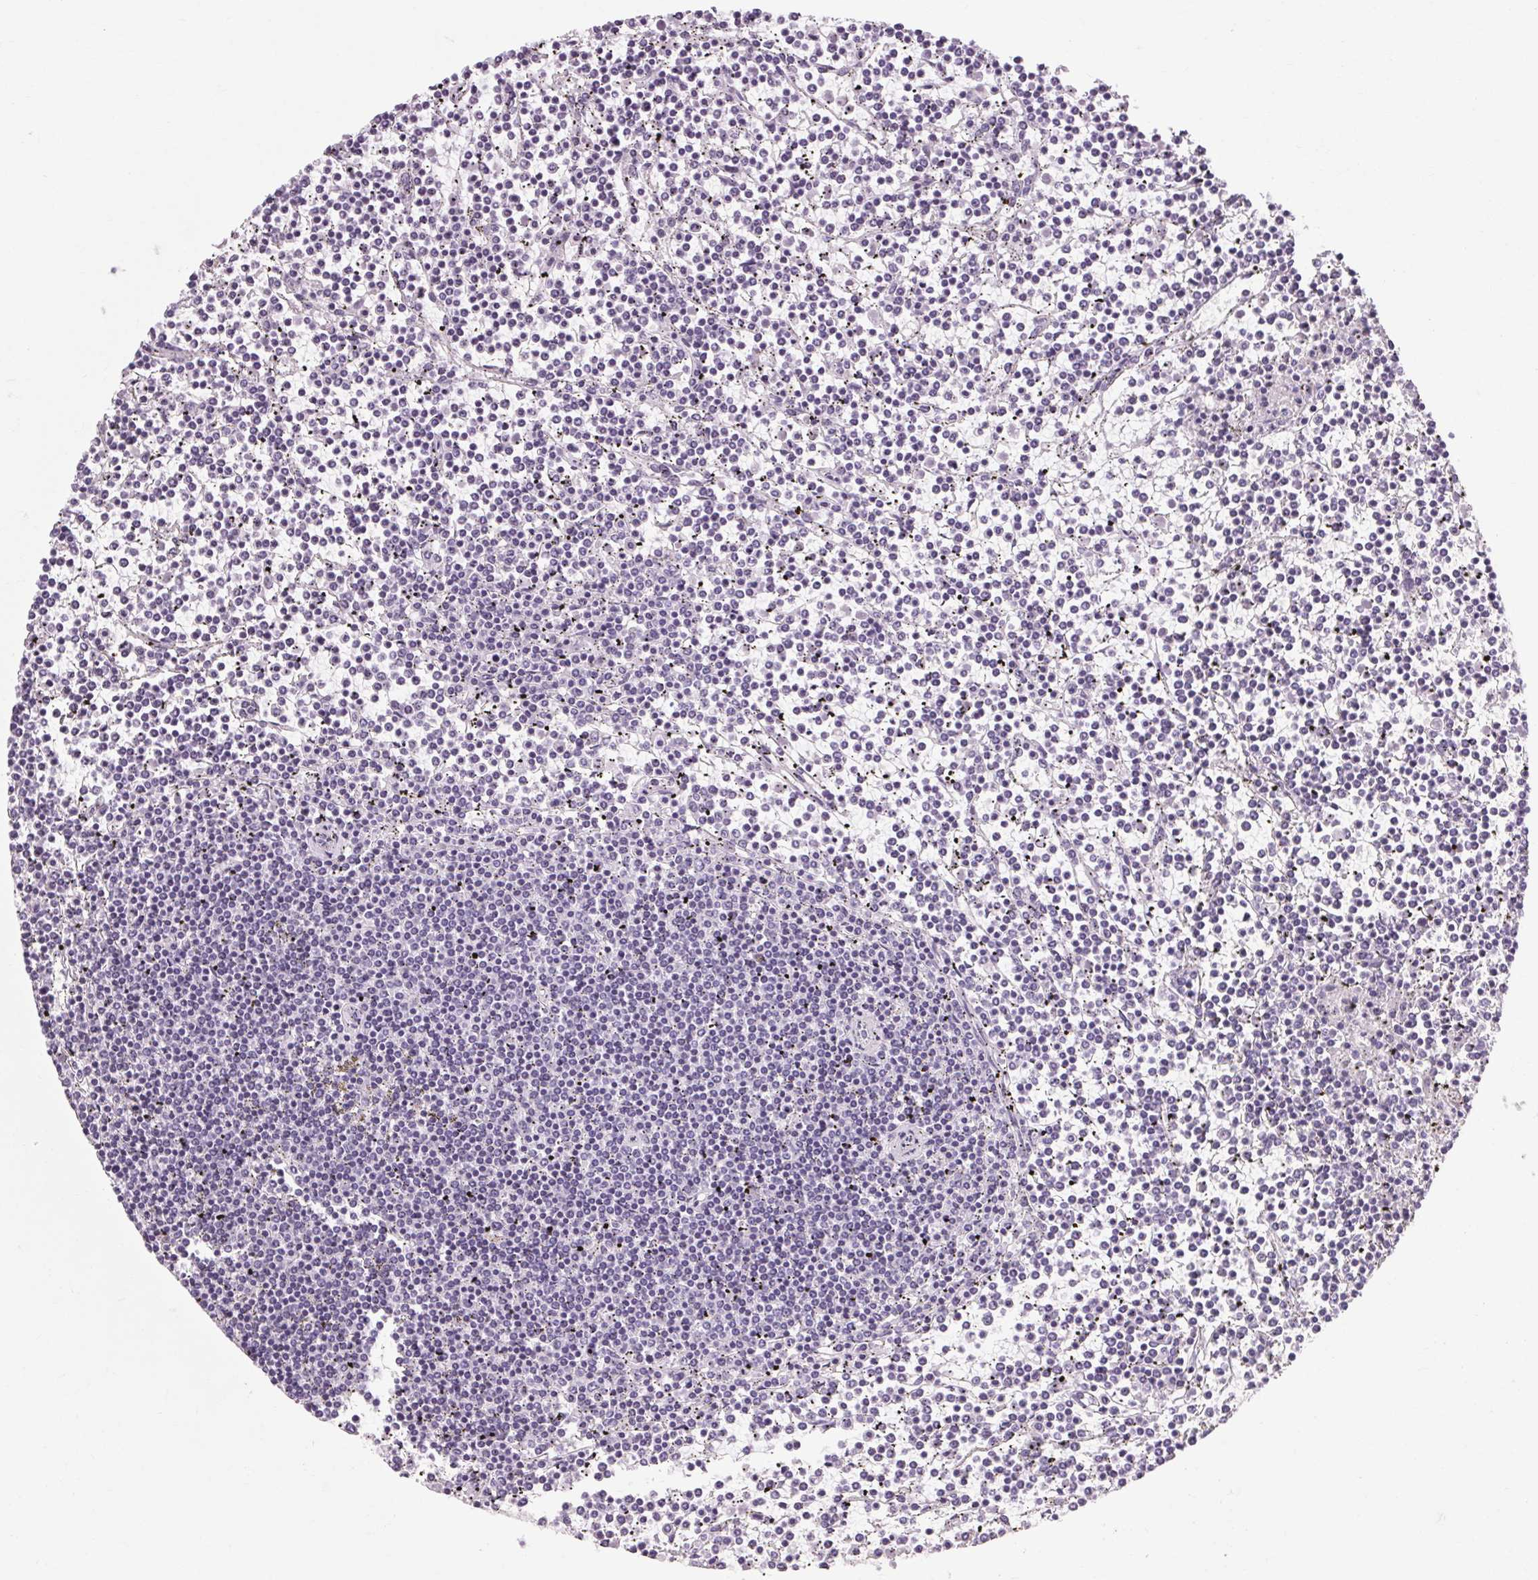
{"staining": {"intensity": "negative", "quantity": "none", "location": "none"}, "tissue": "lymphoma", "cell_type": "Tumor cells", "image_type": "cancer", "snomed": [{"axis": "morphology", "description": "Malignant lymphoma, non-Hodgkin's type, Low grade"}, {"axis": "topography", "description": "Spleen"}], "caption": "IHC image of neoplastic tissue: malignant lymphoma, non-Hodgkin's type (low-grade) stained with DAB displays no significant protein expression in tumor cells.", "gene": "POMC", "patient": {"sex": "female", "age": 19}}